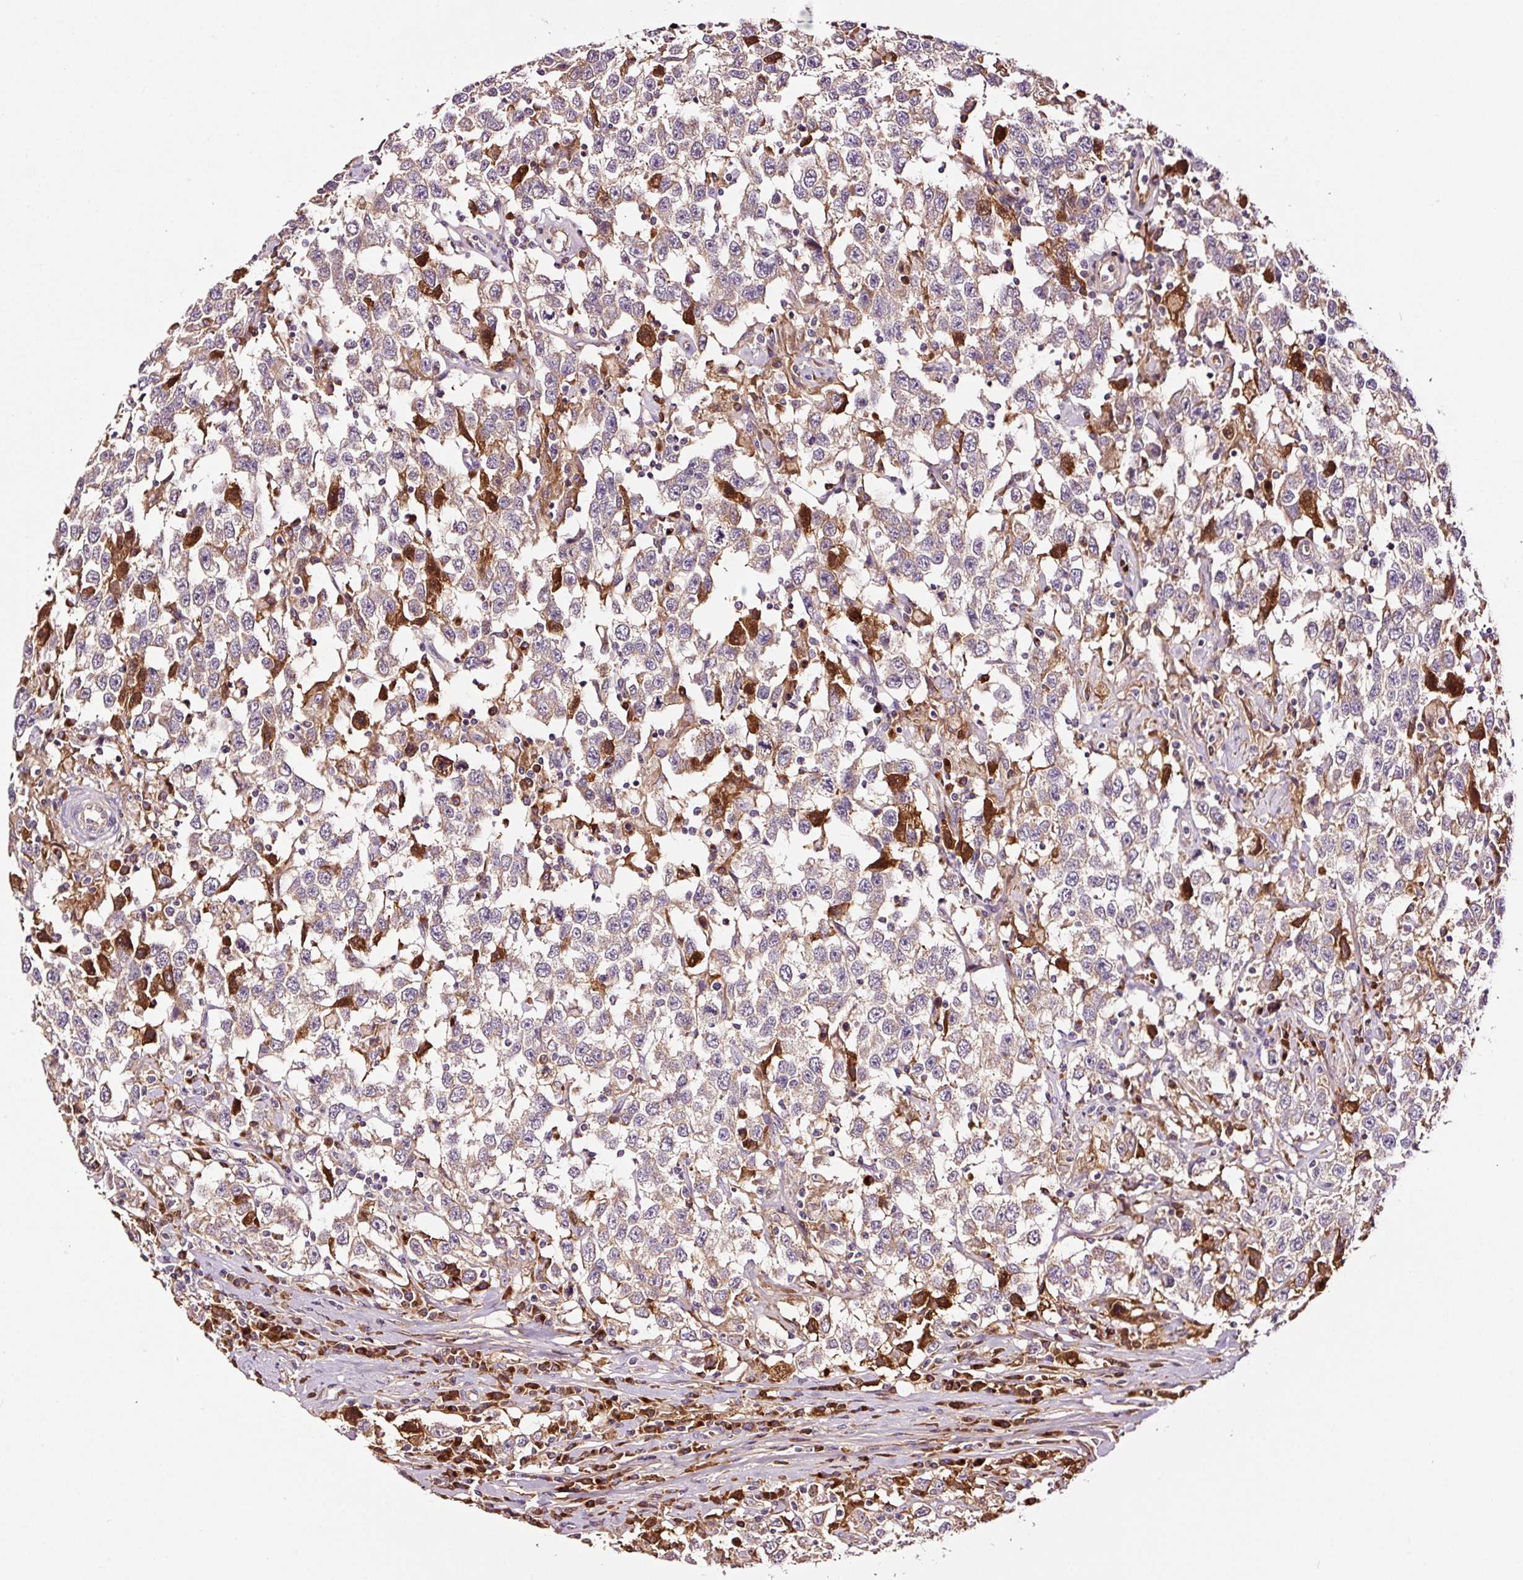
{"staining": {"intensity": "negative", "quantity": "none", "location": "none"}, "tissue": "testis cancer", "cell_type": "Tumor cells", "image_type": "cancer", "snomed": [{"axis": "morphology", "description": "Seminoma, NOS"}, {"axis": "topography", "description": "Testis"}], "caption": "Immunohistochemical staining of testis cancer (seminoma) exhibits no significant expression in tumor cells. (DAB (3,3'-diaminobenzidine) immunohistochemistry, high magnification).", "gene": "PGLYRP2", "patient": {"sex": "male", "age": 41}}